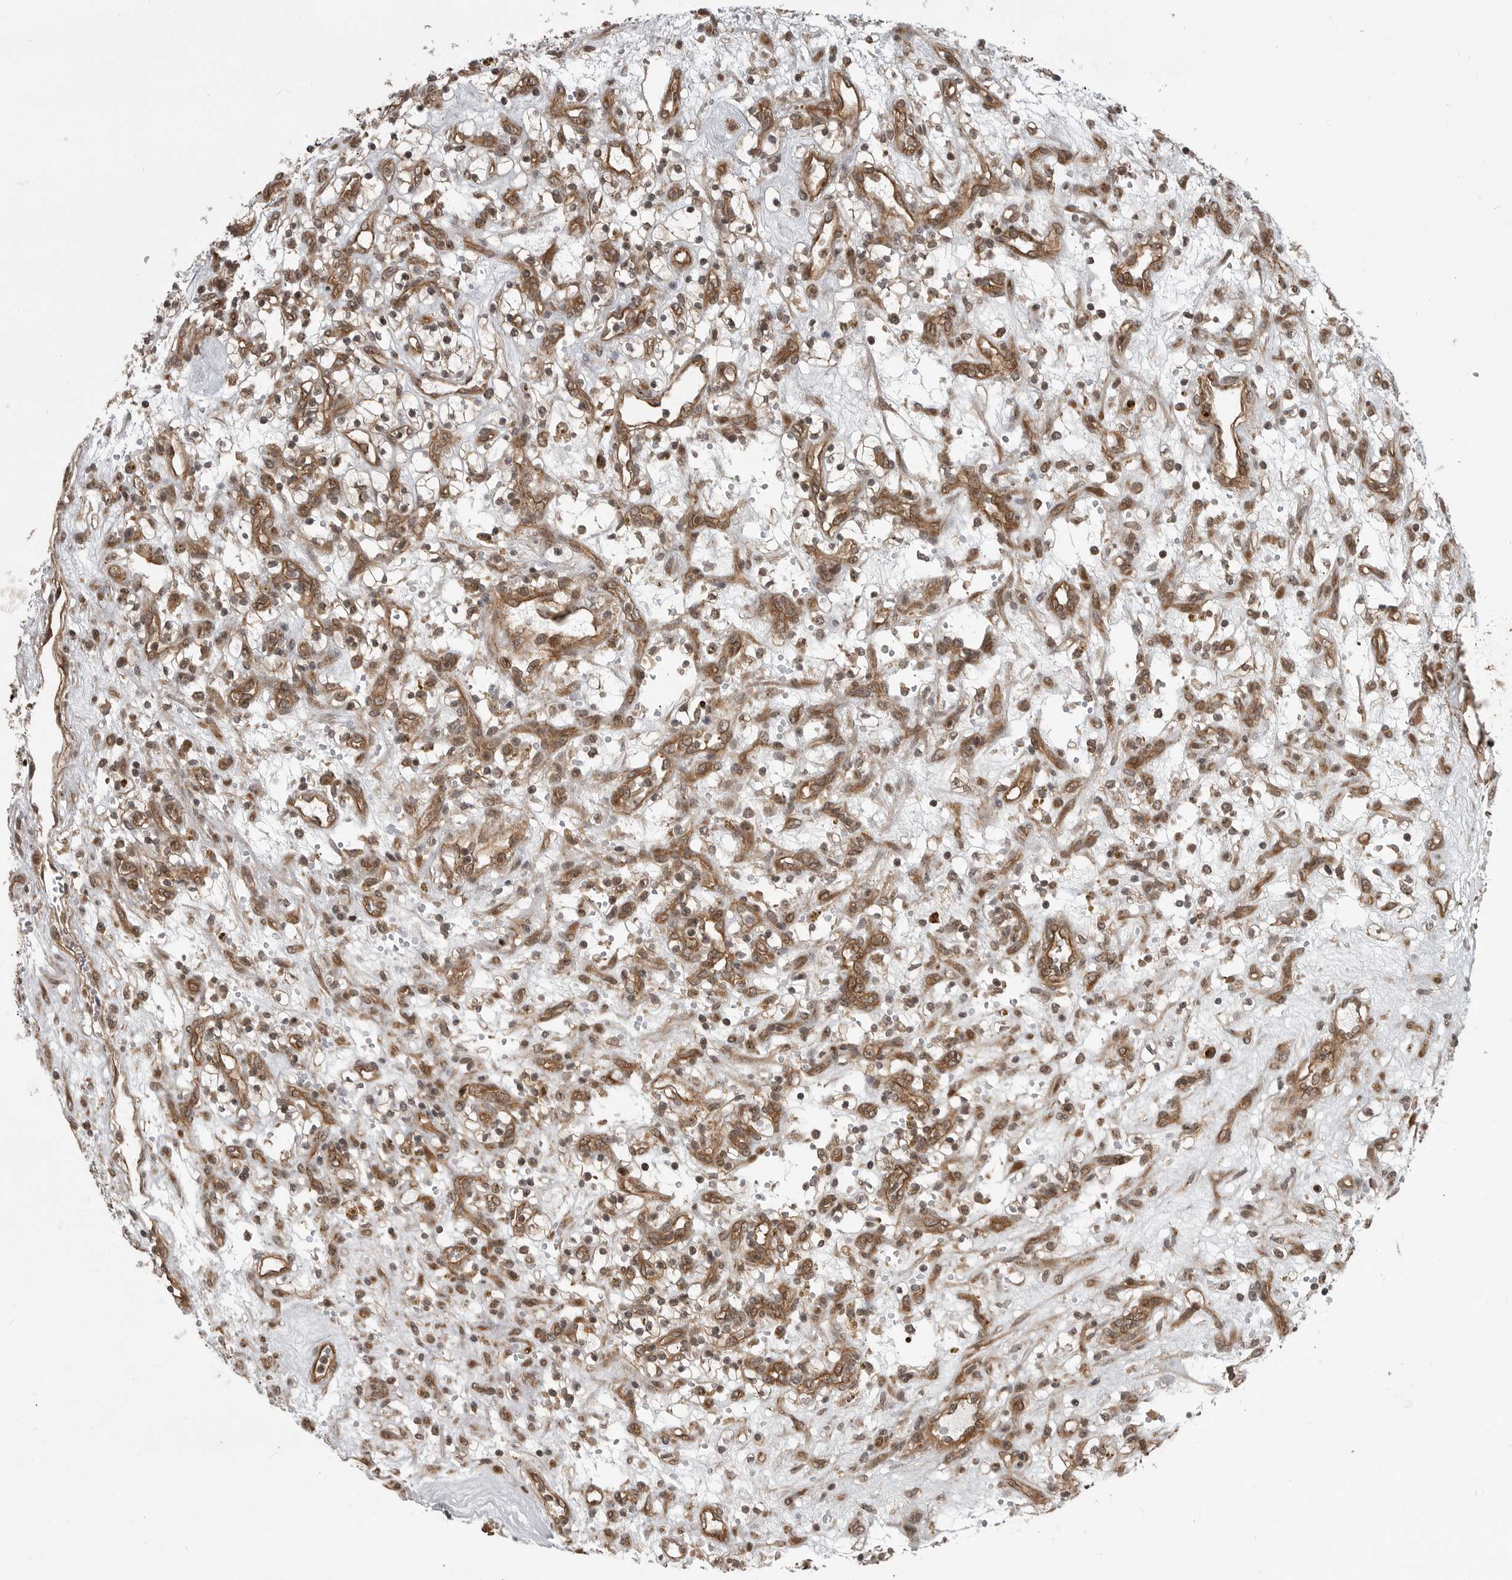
{"staining": {"intensity": "moderate", "quantity": "25%-75%", "location": "cytoplasmic/membranous"}, "tissue": "renal cancer", "cell_type": "Tumor cells", "image_type": "cancer", "snomed": [{"axis": "morphology", "description": "Adenocarcinoma, NOS"}, {"axis": "topography", "description": "Kidney"}], "caption": "High-magnification brightfield microscopy of renal cancer stained with DAB (brown) and counterstained with hematoxylin (blue). tumor cells exhibit moderate cytoplasmic/membranous positivity is seen in about25%-75% of cells. (brown staining indicates protein expression, while blue staining denotes nuclei).", "gene": "DNAJC8", "patient": {"sex": "female", "age": 57}}